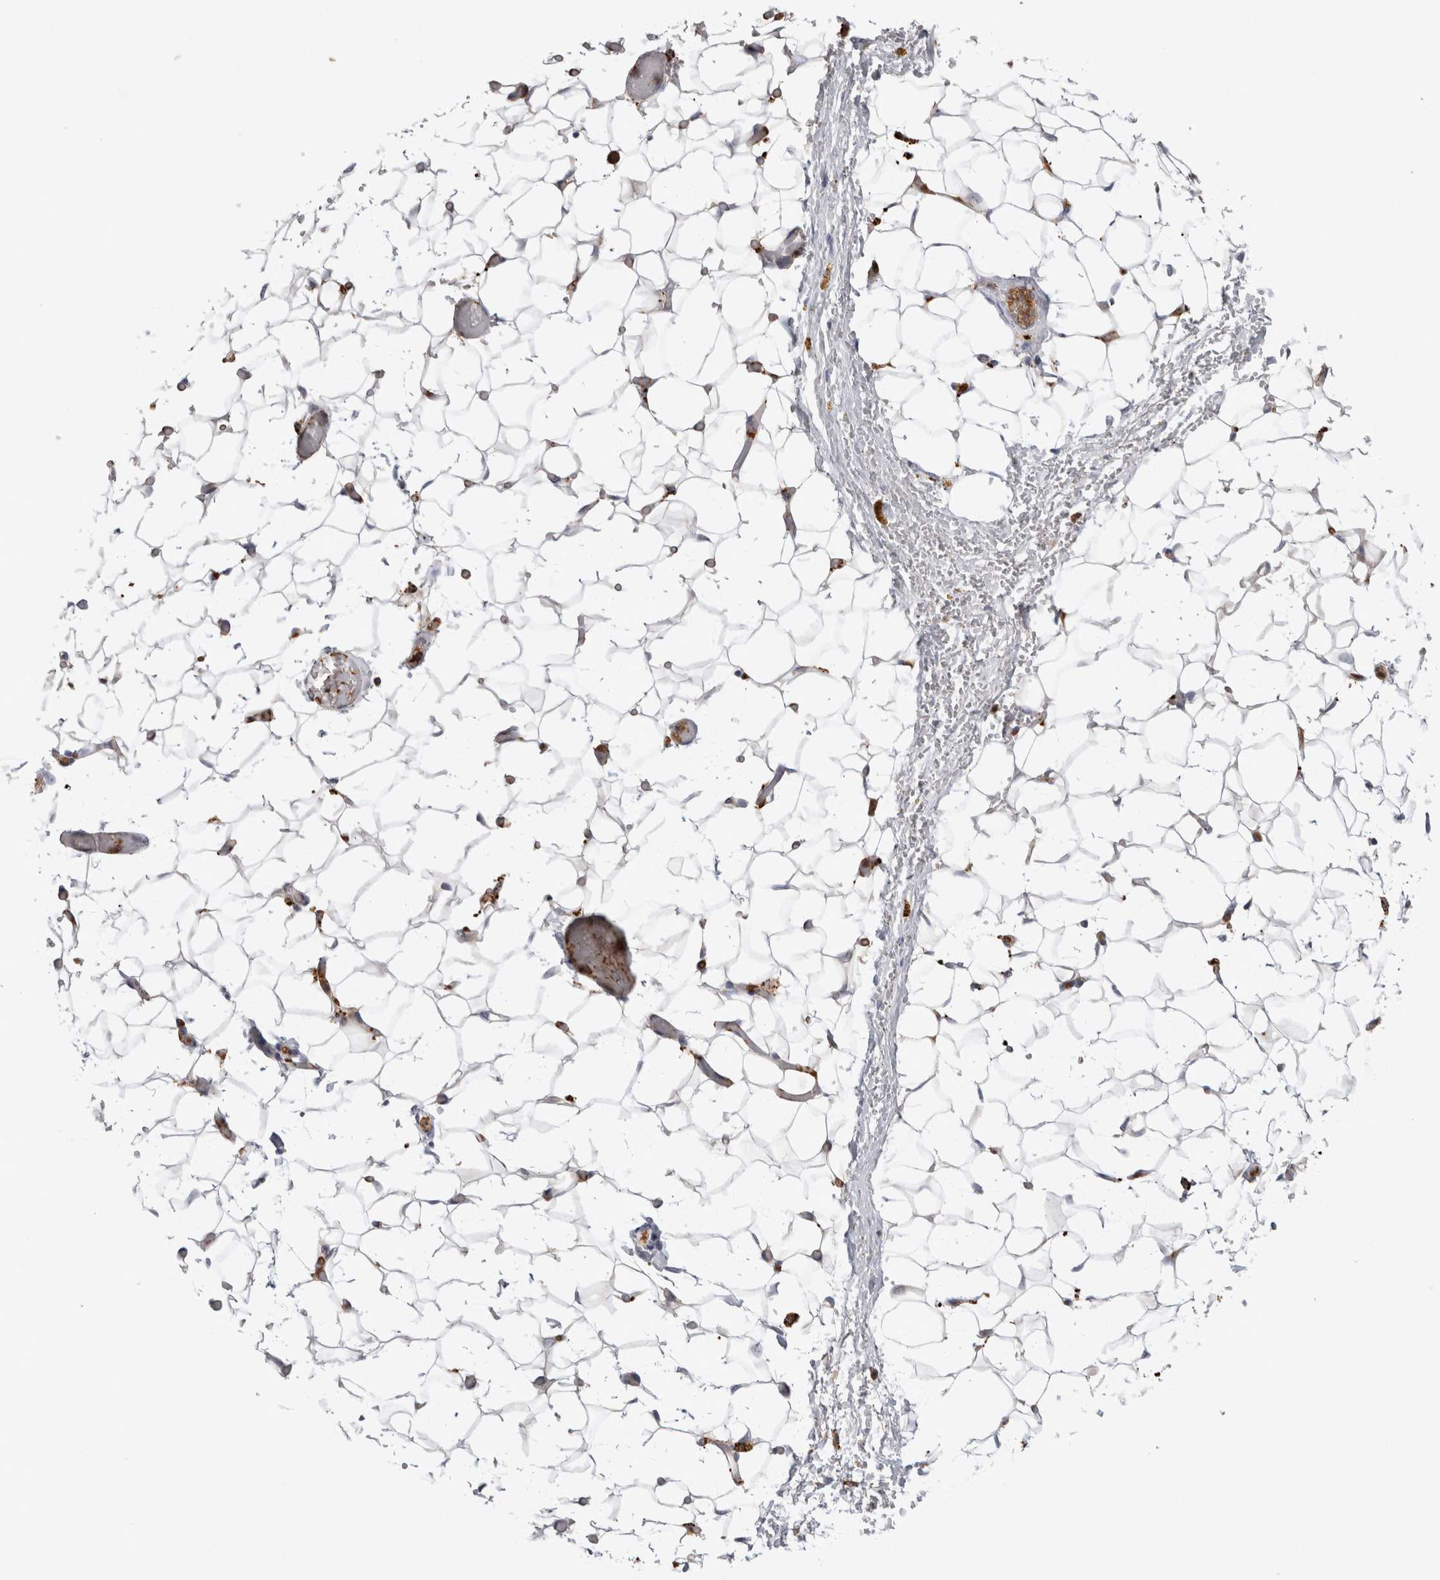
{"staining": {"intensity": "moderate", "quantity": "25%-75%", "location": "cytoplasmic/membranous"}, "tissue": "adipose tissue", "cell_type": "Adipocytes", "image_type": "normal", "snomed": [{"axis": "morphology", "description": "Normal tissue, NOS"}, {"axis": "topography", "description": "Kidney"}, {"axis": "topography", "description": "Peripheral nerve tissue"}], "caption": "Moderate cytoplasmic/membranous positivity is present in approximately 25%-75% of adipocytes in benign adipose tissue. Using DAB (3,3'-diaminobenzidine) (brown) and hematoxylin (blue) stains, captured at high magnification using brightfield microscopy.", "gene": "TBCE", "patient": {"sex": "male", "age": 7}}